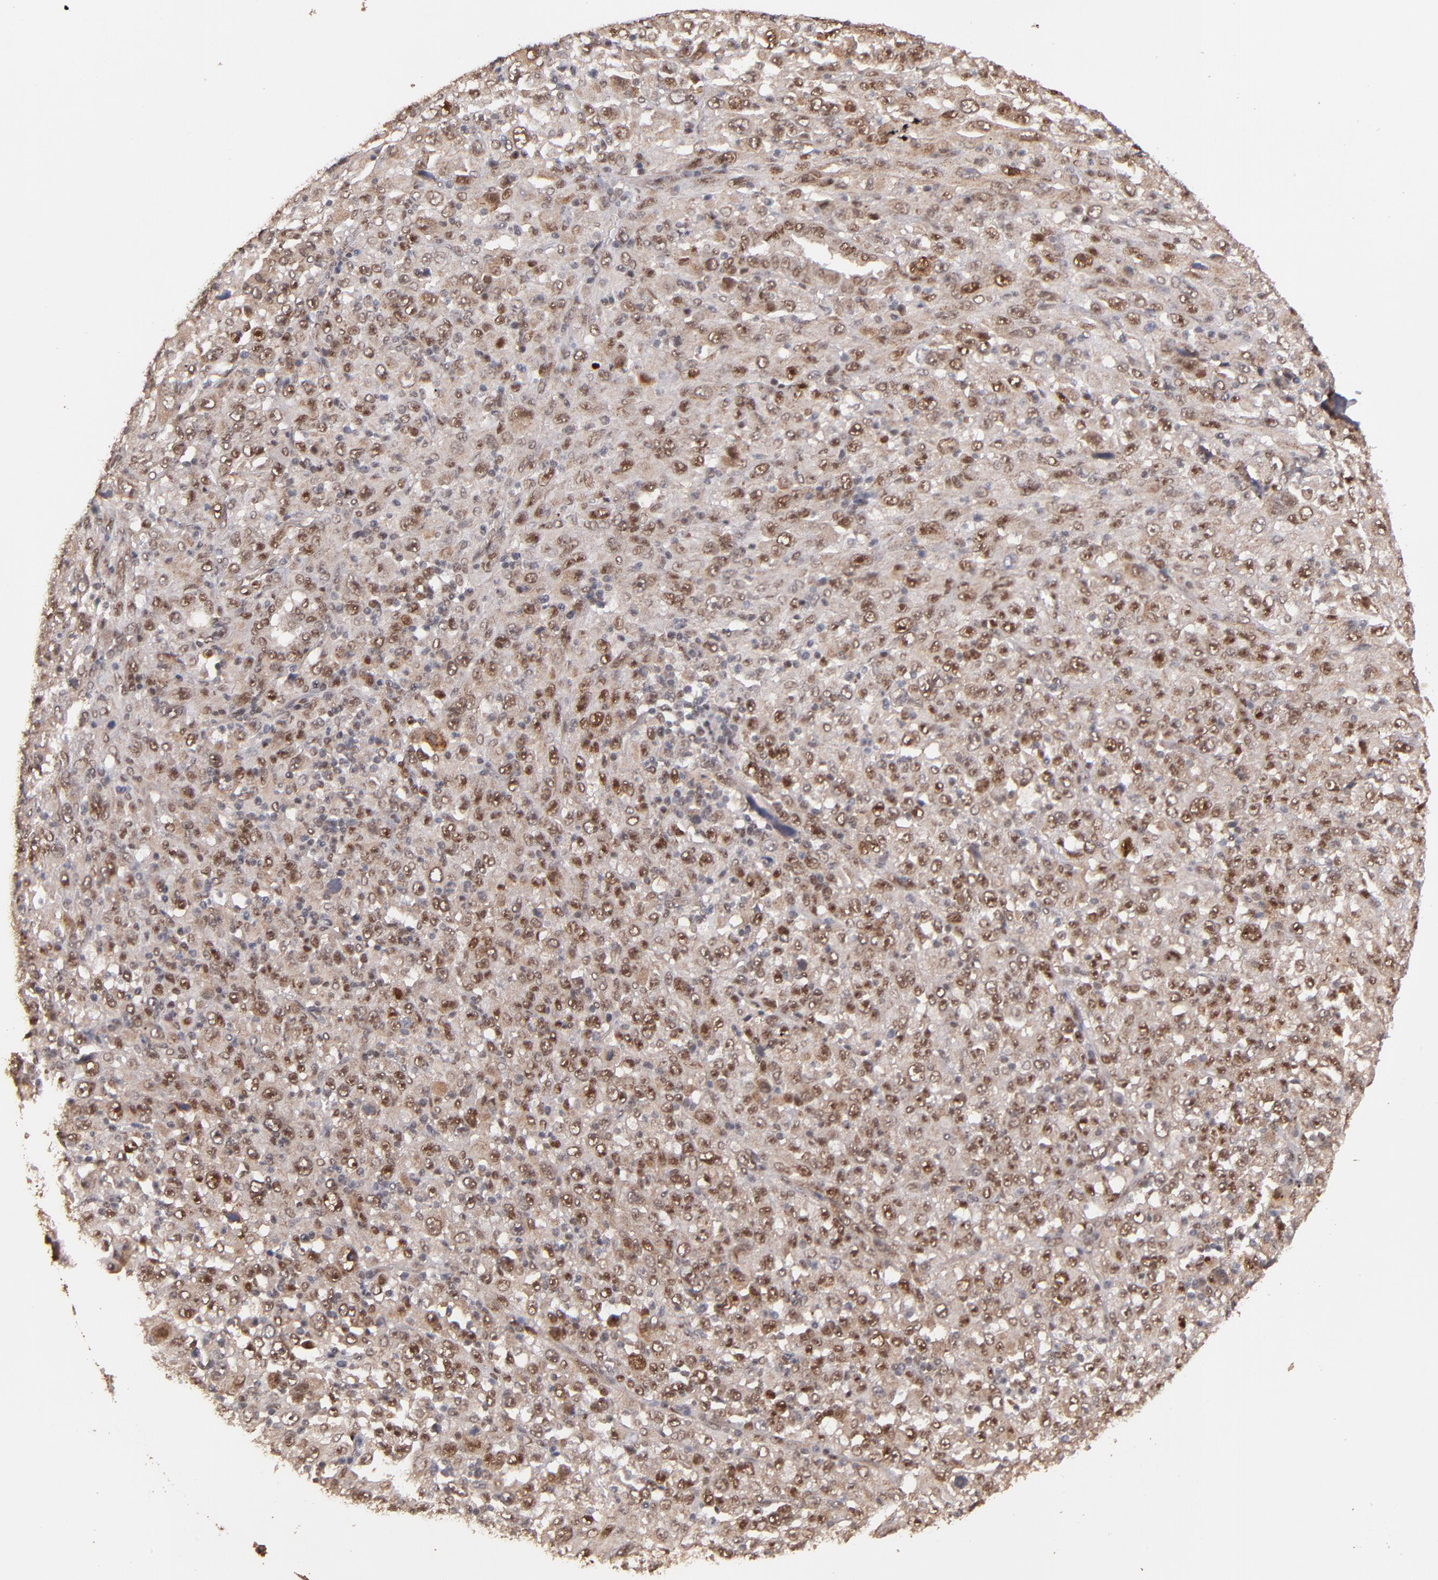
{"staining": {"intensity": "moderate", "quantity": ">75%", "location": "cytoplasmic/membranous,nuclear"}, "tissue": "melanoma", "cell_type": "Tumor cells", "image_type": "cancer", "snomed": [{"axis": "morphology", "description": "Malignant melanoma, Metastatic site"}, {"axis": "topography", "description": "Skin"}], "caption": "This image displays immunohistochemistry staining of melanoma, with medium moderate cytoplasmic/membranous and nuclear staining in about >75% of tumor cells.", "gene": "EAPP", "patient": {"sex": "female", "age": 56}}